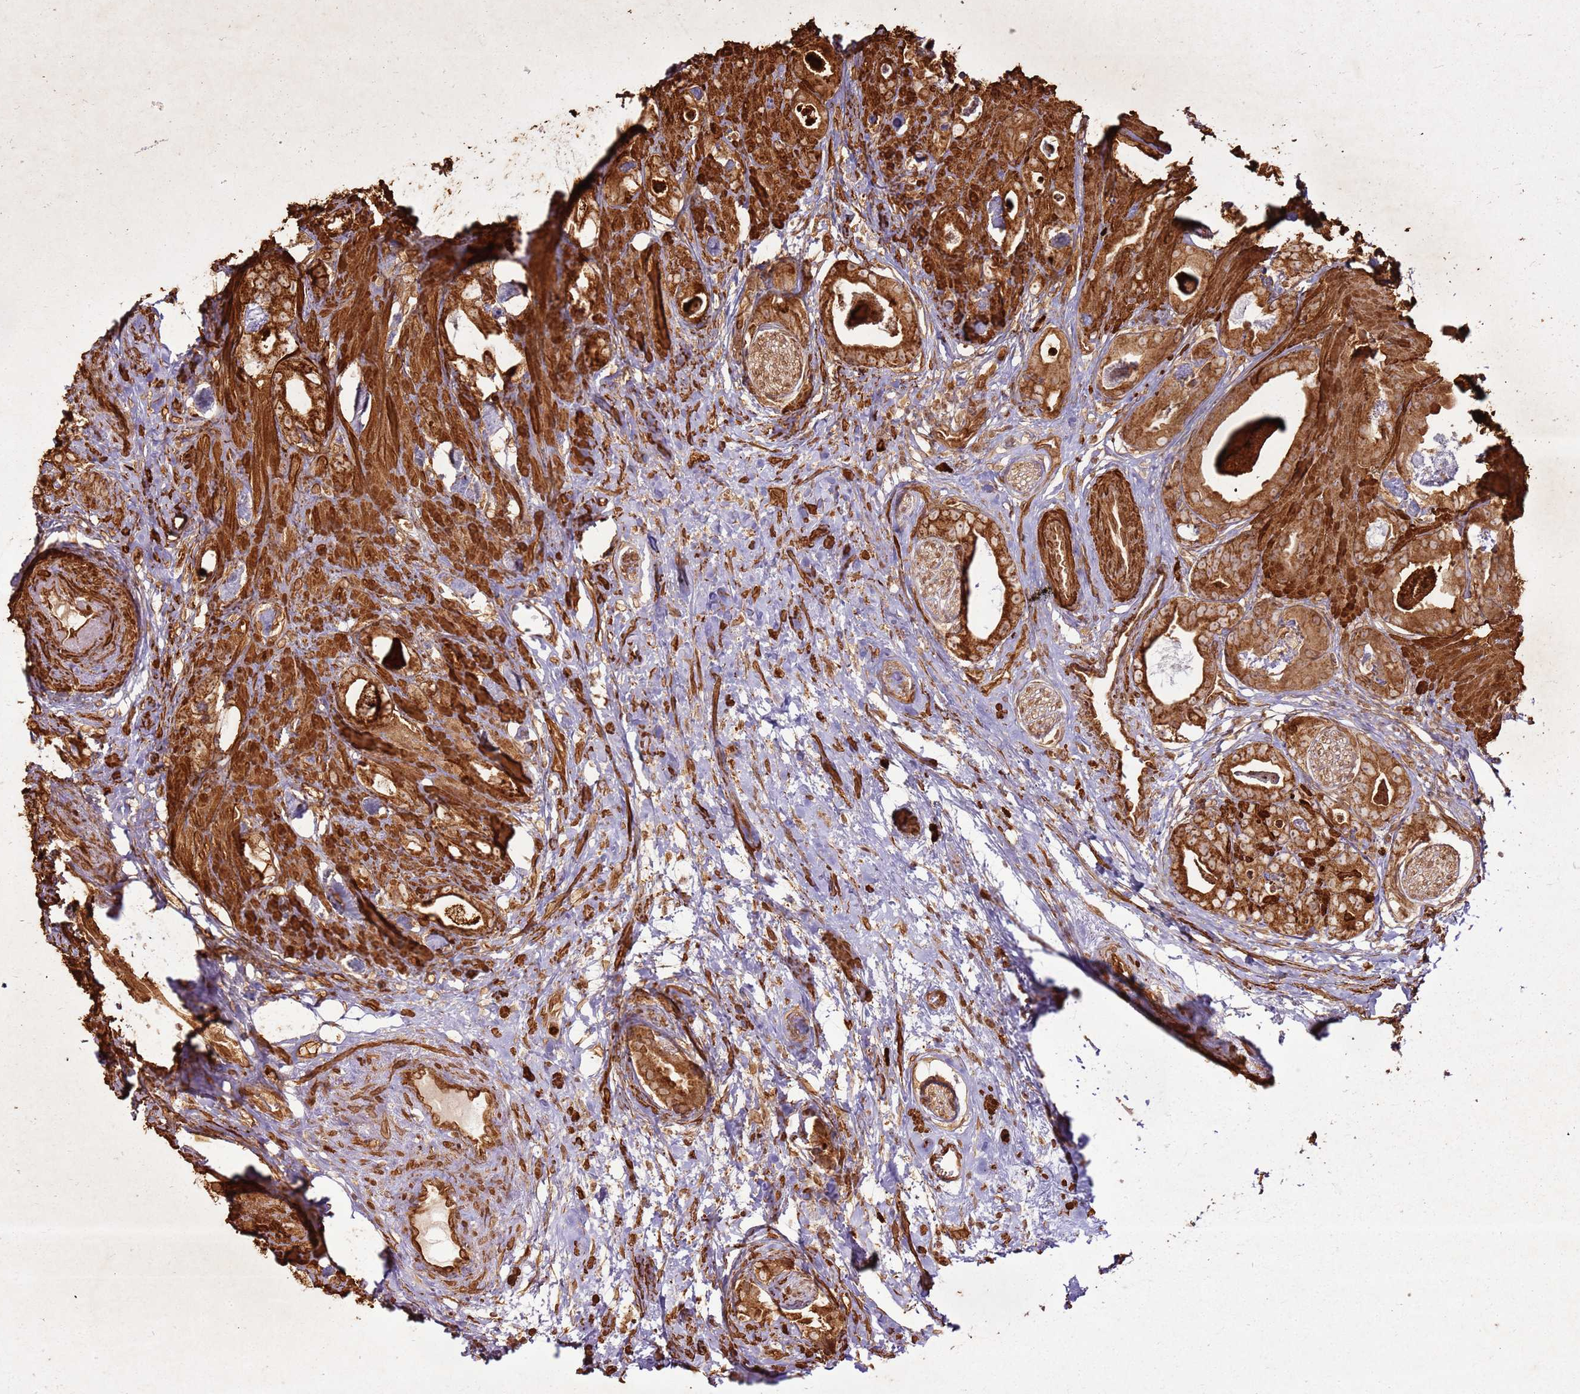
{"staining": {"intensity": "strong", "quantity": ">75%", "location": "cytoplasmic/membranous"}, "tissue": "prostate cancer", "cell_type": "Tumor cells", "image_type": "cancer", "snomed": [{"axis": "morphology", "description": "Adenocarcinoma, Low grade"}, {"axis": "topography", "description": "Prostate"}], "caption": "About >75% of tumor cells in prostate adenocarcinoma (low-grade) demonstrate strong cytoplasmic/membranous protein positivity as visualized by brown immunohistochemical staining.", "gene": "DDX59", "patient": {"sex": "male", "age": 63}}